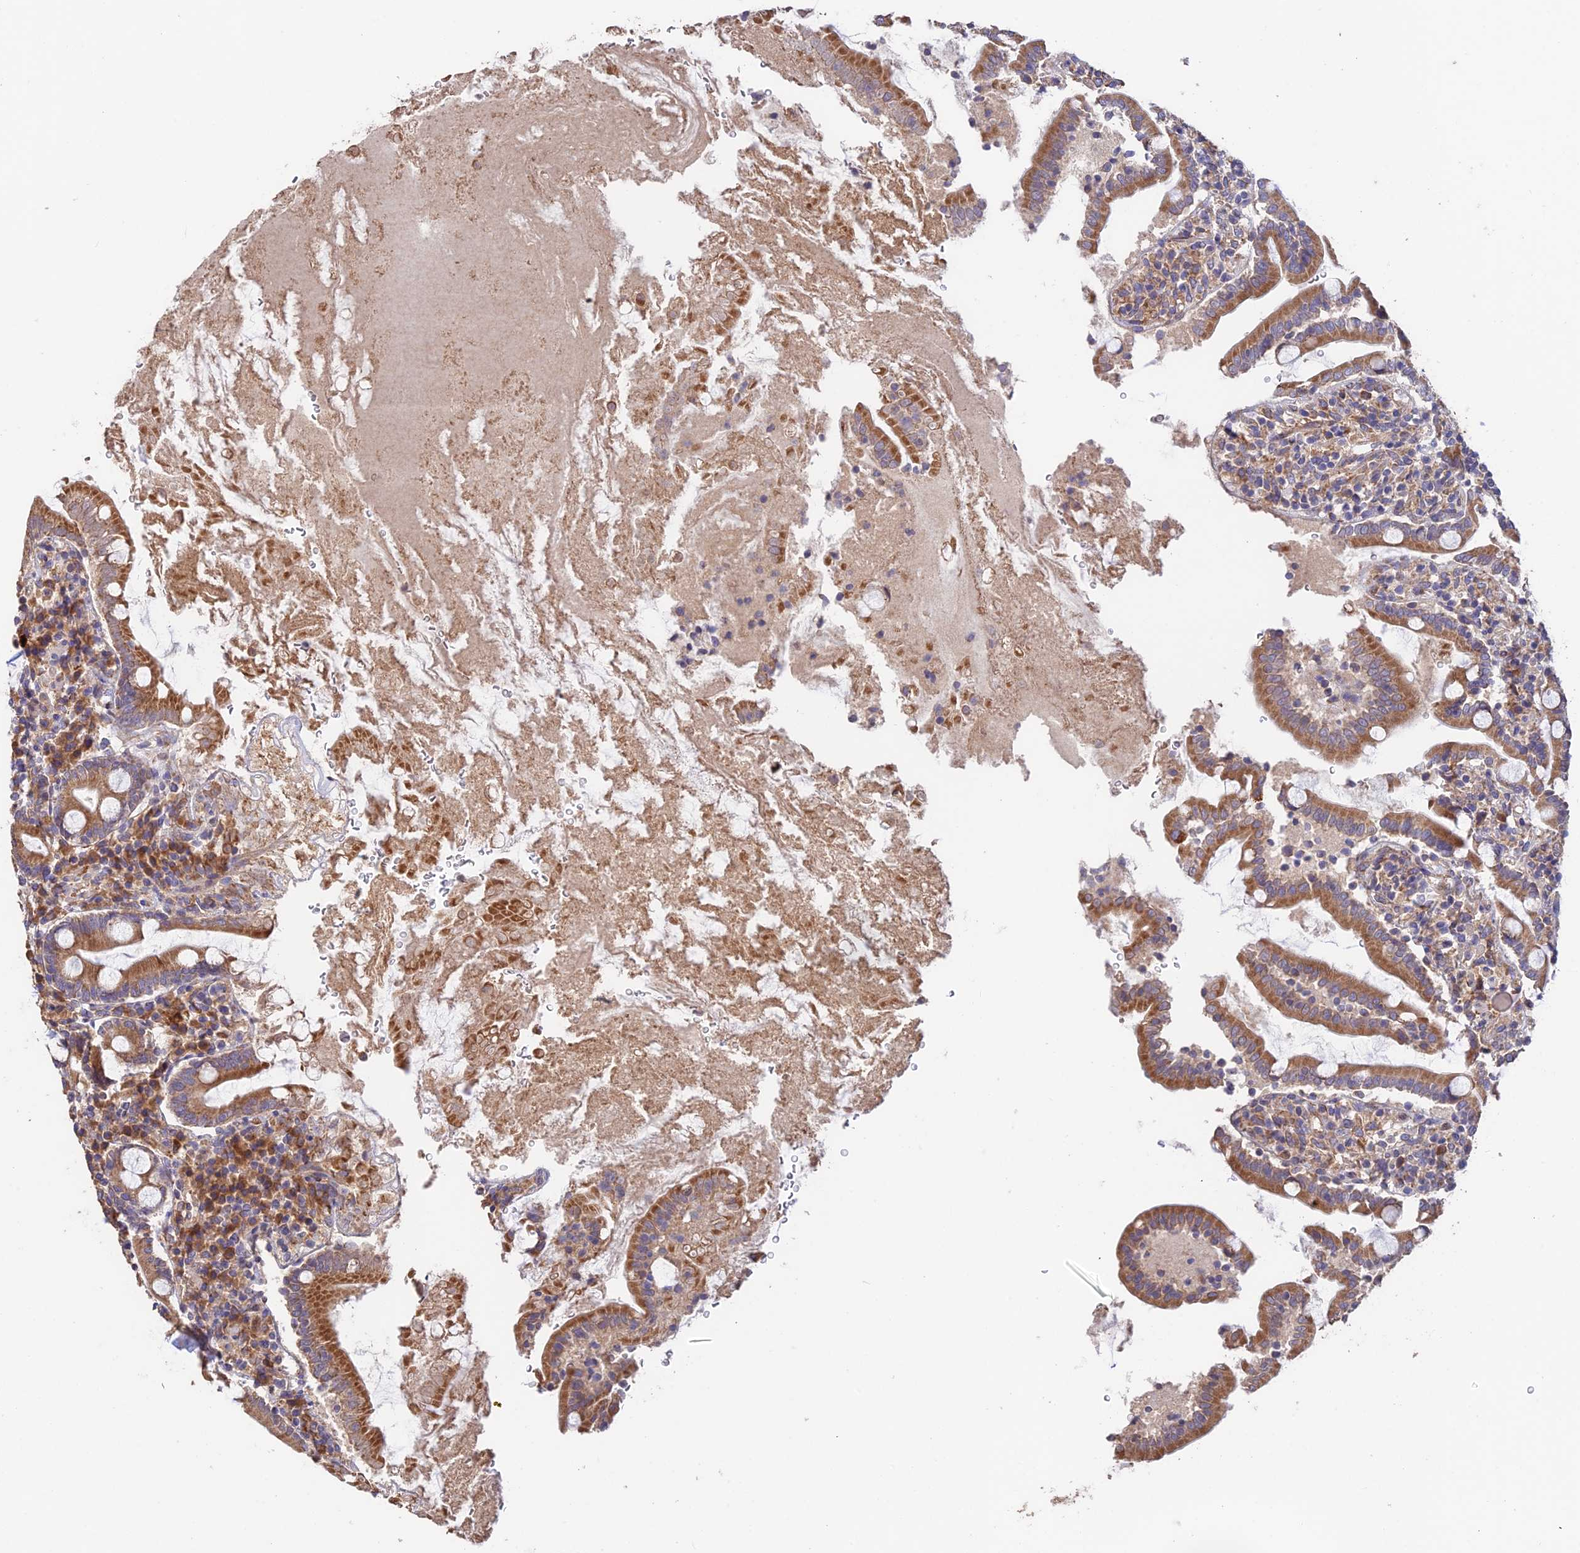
{"staining": {"intensity": "strong", "quantity": ">75%", "location": "cytoplasmic/membranous"}, "tissue": "duodenum", "cell_type": "Glandular cells", "image_type": "normal", "snomed": [{"axis": "morphology", "description": "Normal tissue, NOS"}, {"axis": "topography", "description": "Duodenum"}], "caption": "Duodenum stained with DAB immunohistochemistry exhibits high levels of strong cytoplasmic/membranous staining in approximately >75% of glandular cells. (Stains: DAB in brown, nuclei in blue, Microscopy: brightfield microscopy at high magnification).", "gene": "EMC3", "patient": {"sex": "male", "age": 35}}